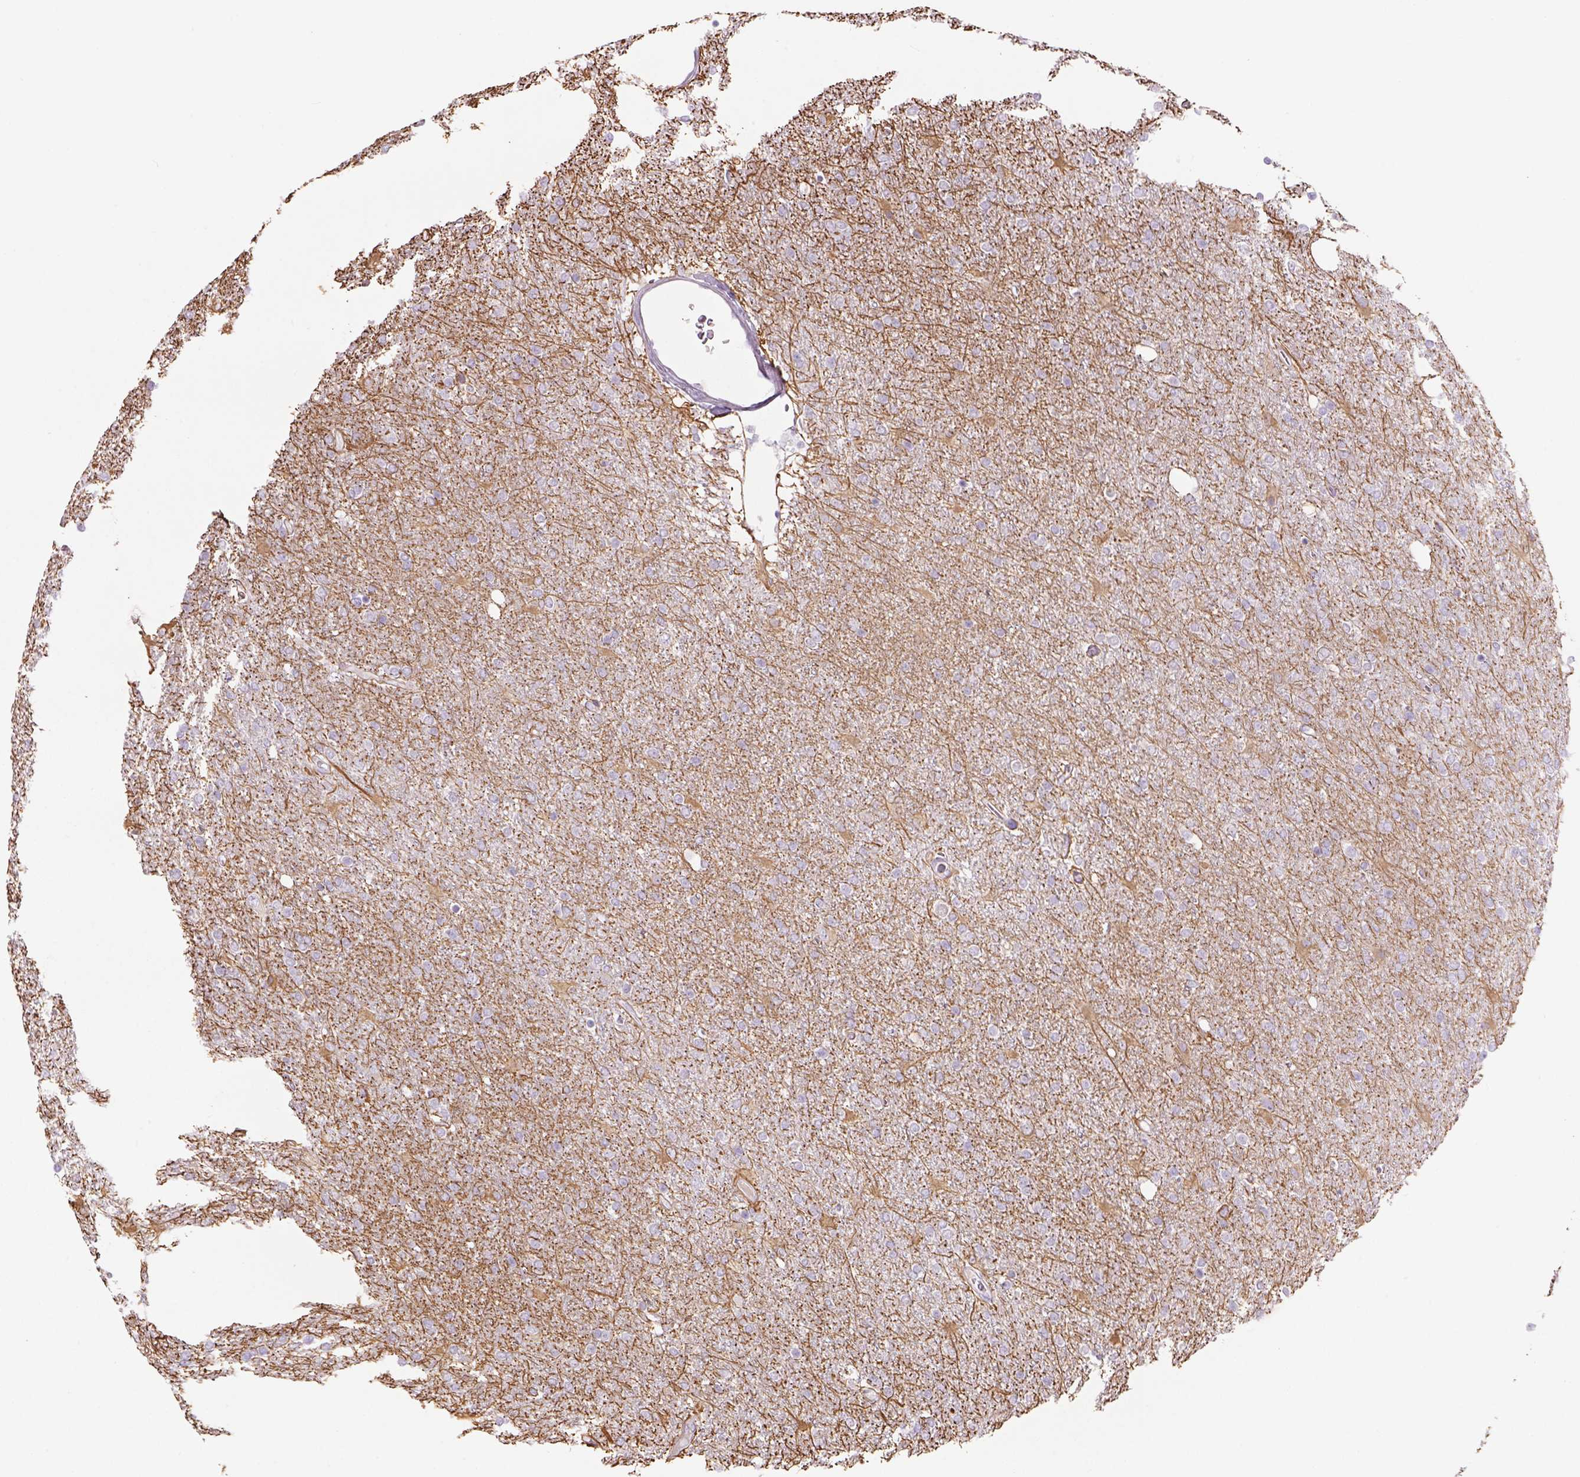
{"staining": {"intensity": "negative", "quantity": "none", "location": "none"}, "tissue": "glioma", "cell_type": "Tumor cells", "image_type": "cancer", "snomed": [{"axis": "morphology", "description": "Glioma, malignant, High grade"}, {"axis": "topography", "description": "Cerebral cortex"}], "caption": "There is no significant staining in tumor cells of glioma.", "gene": "TENM4", "patient": {"sex": "male", "age": 70}}